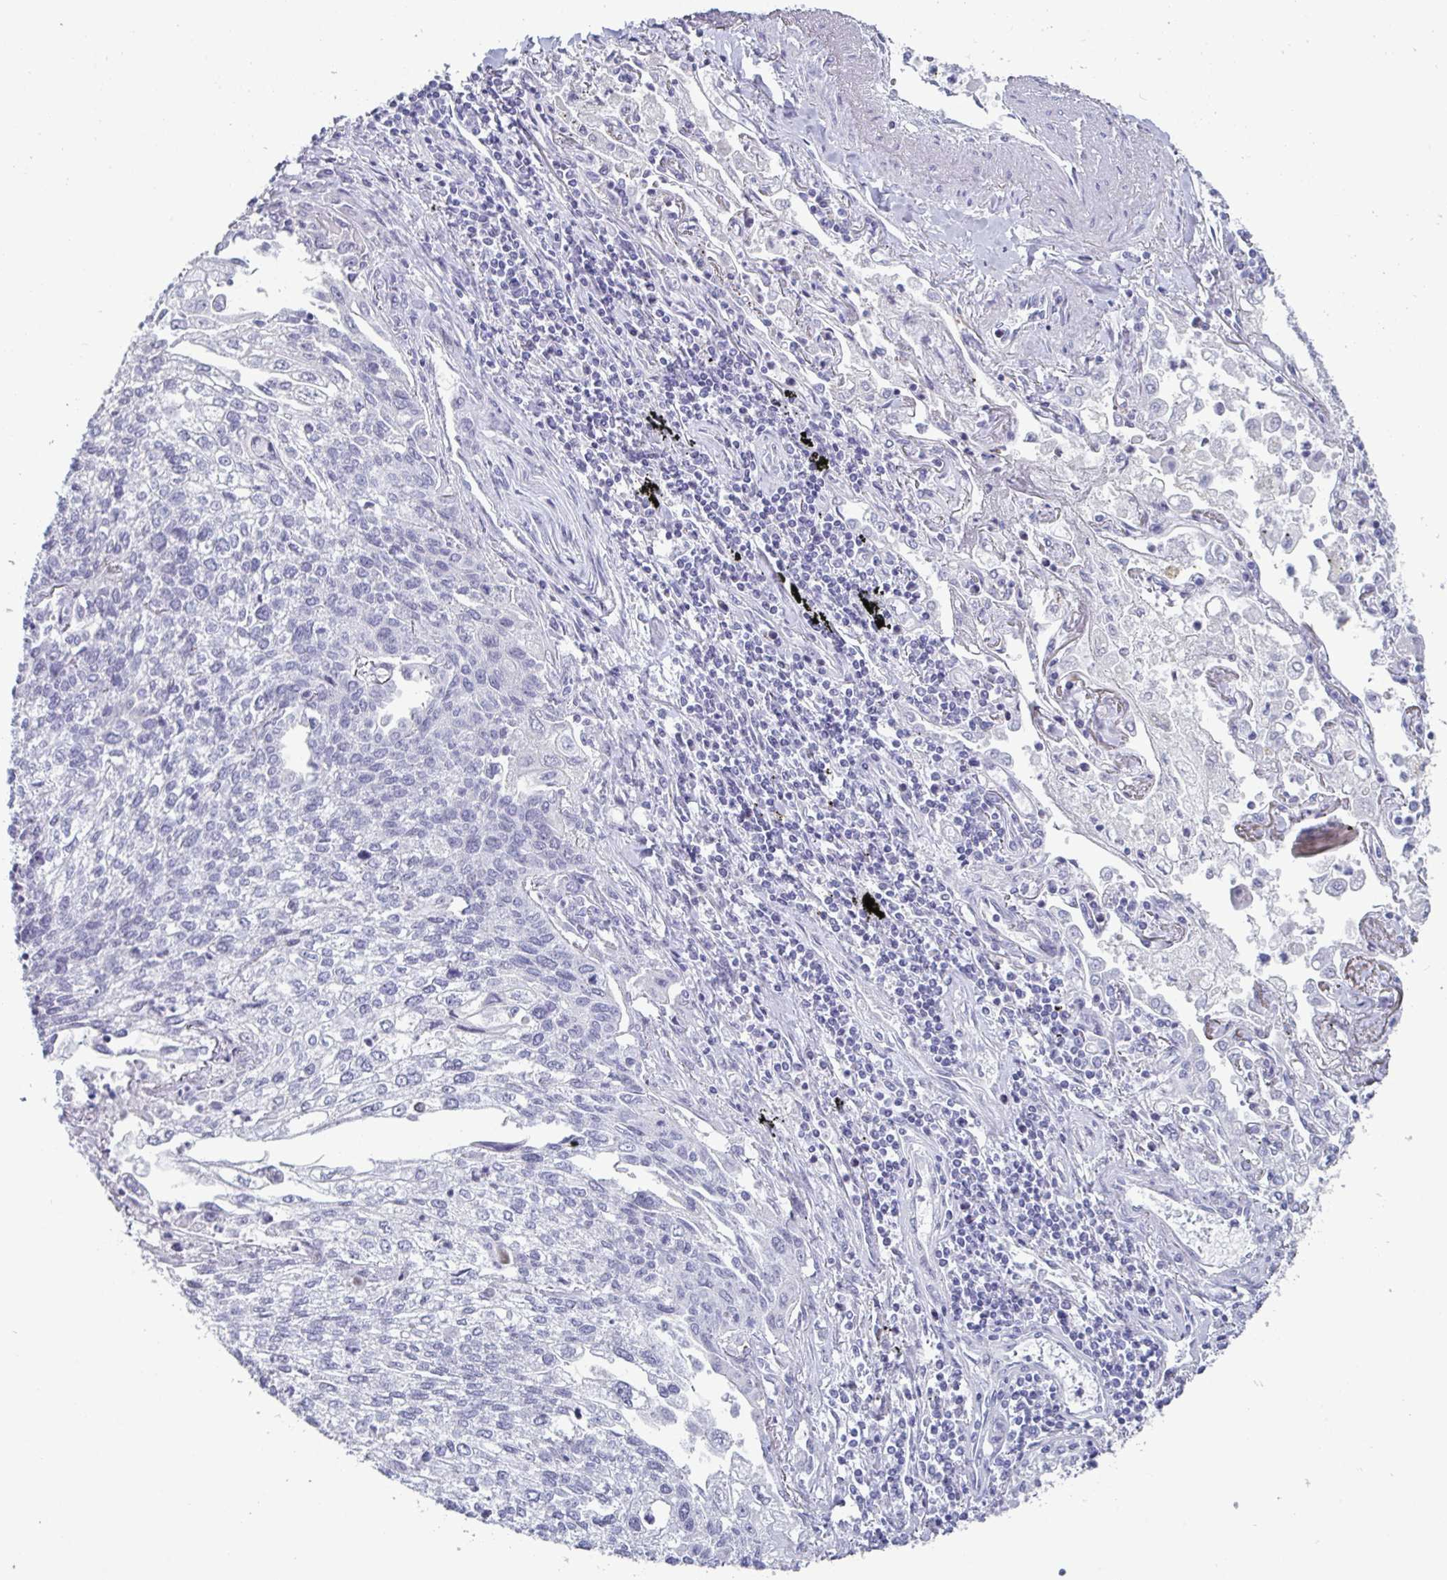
{"staining": {"intensity": "negative", "quantity": "none", "location": "none"}, "tissue": "lung cancer", "cell_type": "Tumor cells", "image_type": "cancer", "snomed": [{"axis": "morphology", "description": "Squamous cell carcinoma, NOS"}, {"axis": "topography", "description": "Lung"}], "caption": "This is an immunohistochemistry micrograph of lung cancer (squamous cell carcinoma). There is no staining in tumor cells.", "gene": "VSIG10L", "patient": {"sex": "male", "age": 74}}